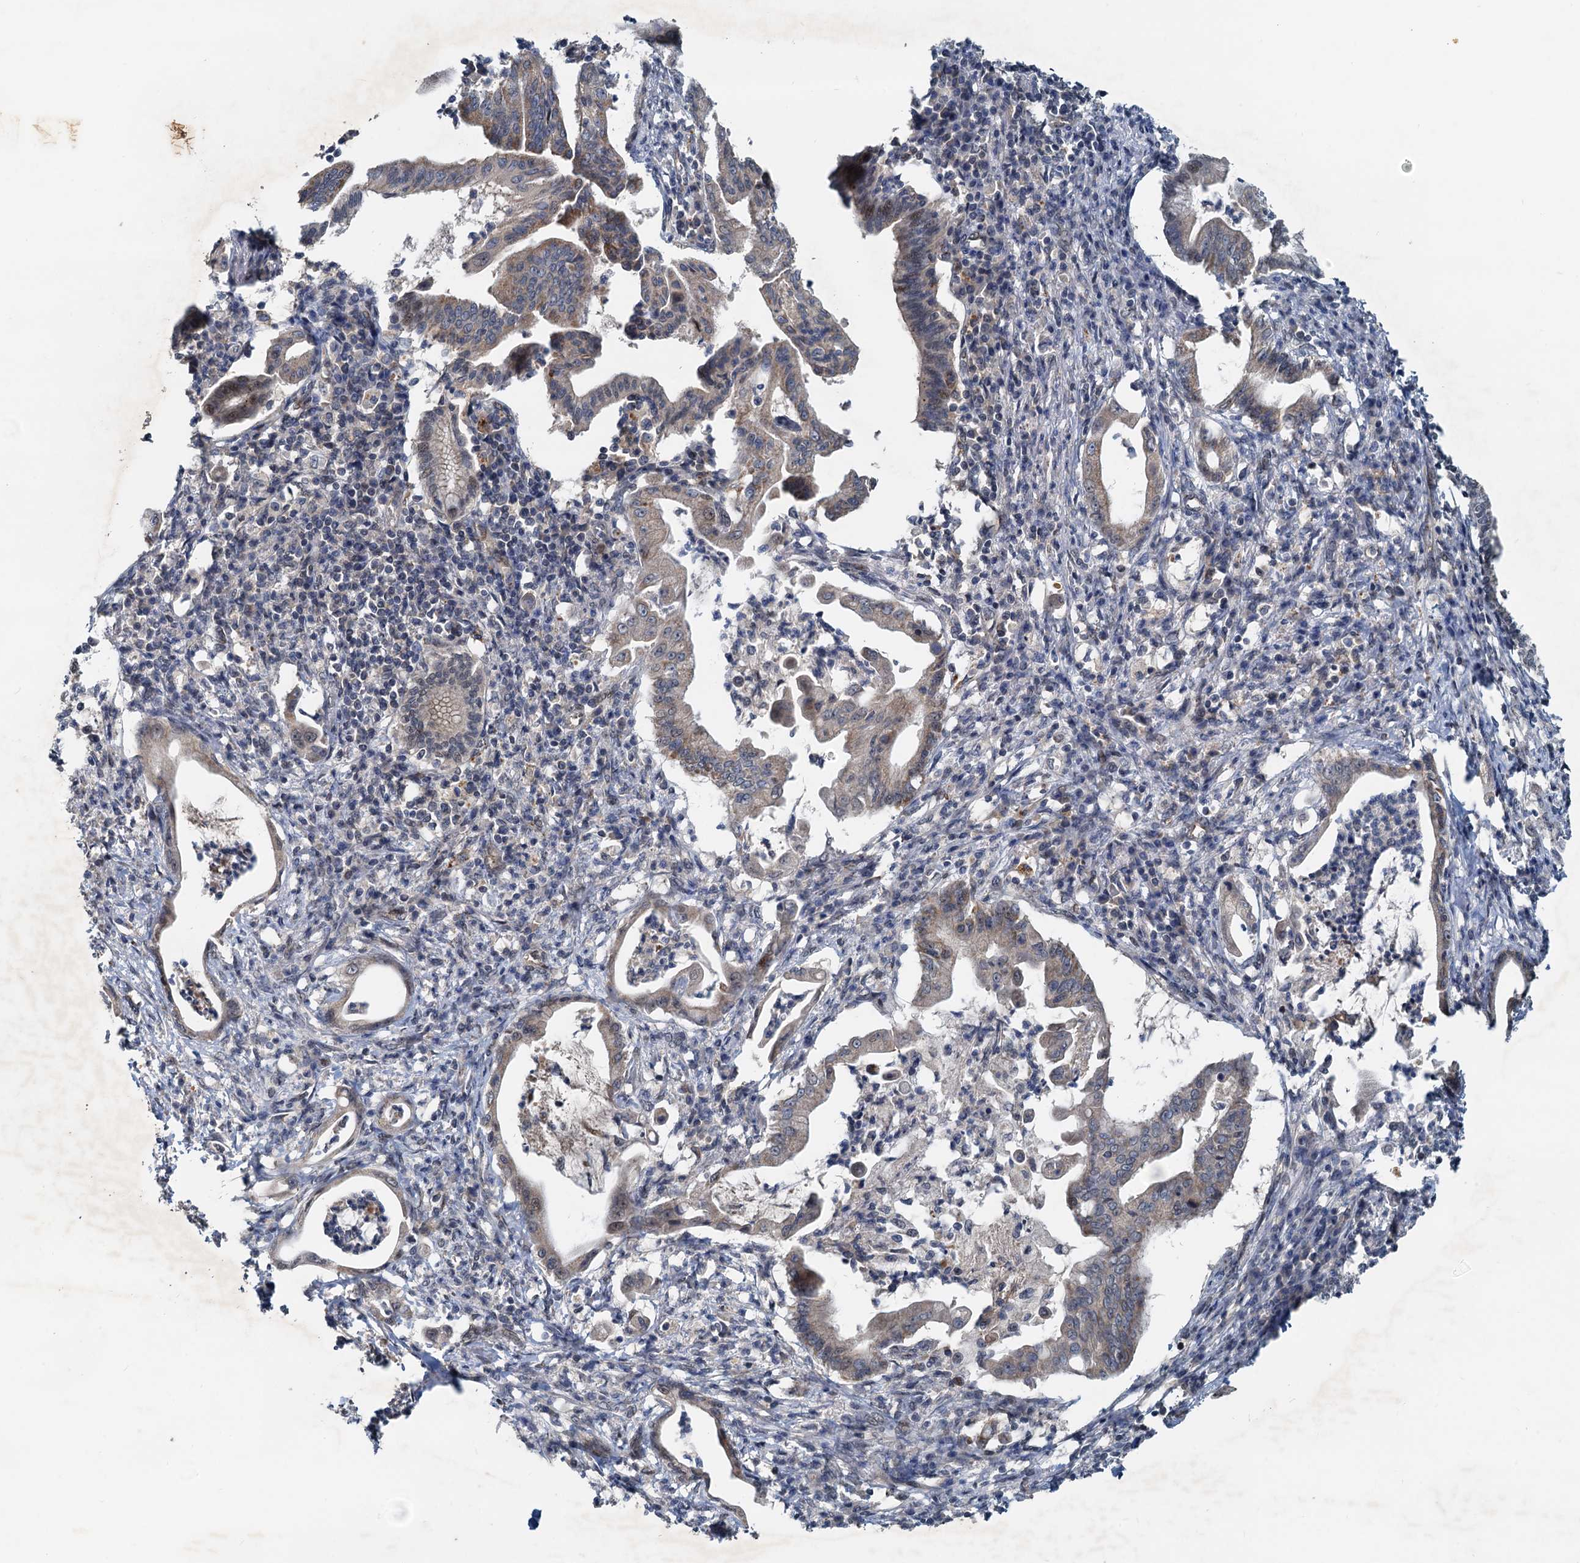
{"staining": {"intensity": "weak", "quantity": "25%-75%", "location": "cytoplasmic/membranous"}, "tissue": "pancreatic cancer", "cell_type": "Tumor cells", "image_type": "cancer", "snomed": [{"axis": "morphology", "description": "Adenocarcinoma, NOS"}, {"axis": "topography", "description": "Pancreas"}], "caption": "Tumor cells demonstrate low levels of weak cytoplasmic/membranous positivity in about 25%-75% of cells in human pancreatic adenocarcinoma.", "gene": "CEP68", "patient": {"sex": "female", "age": 55}}